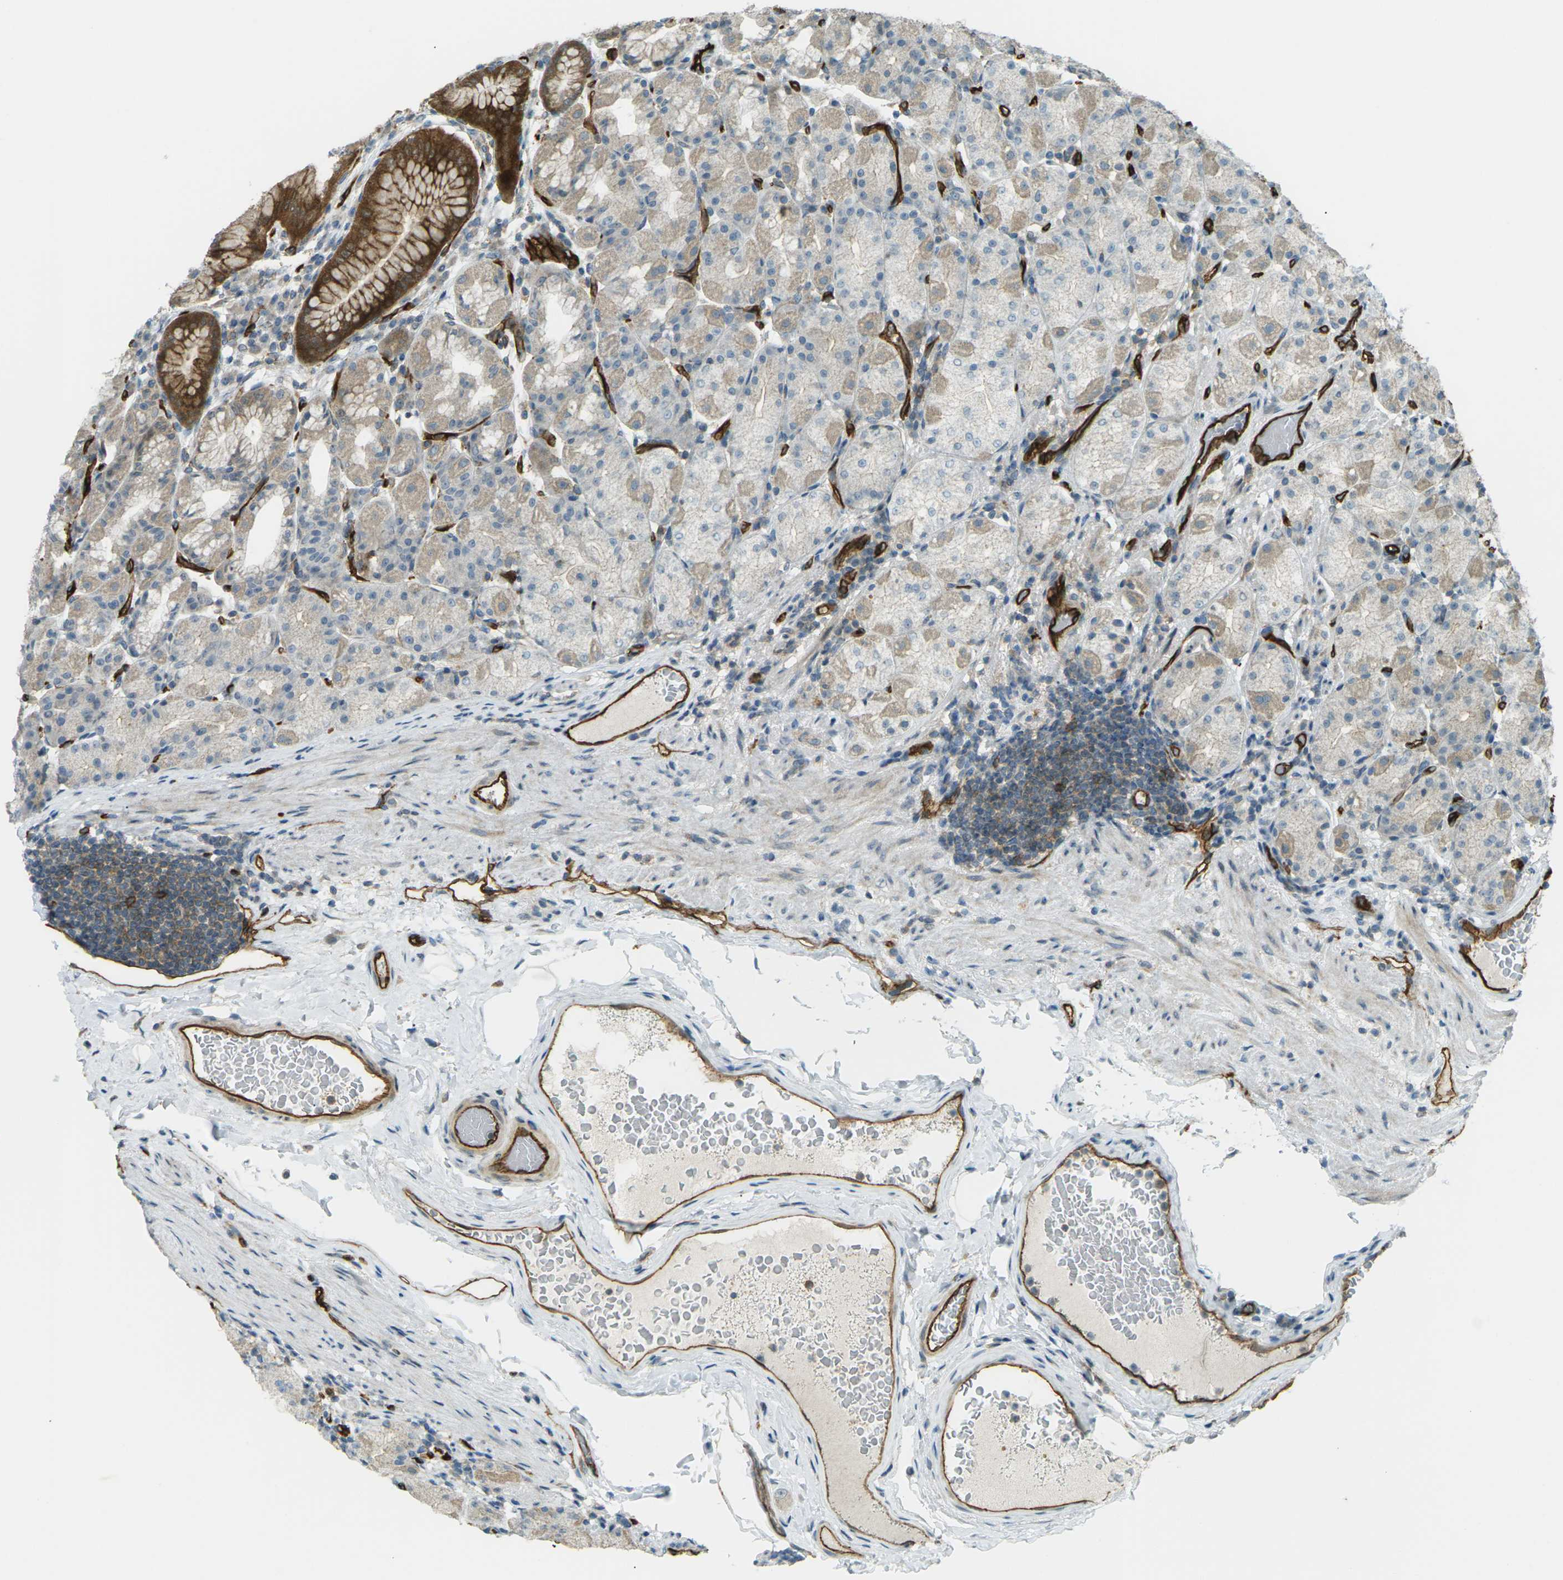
{"staining": {"intensity": "moderate", "quantity": "25%-75%", "location": "cytoplasmic/membranous"}, "tissue": "stomach", "cell_type": "Glandular cells", "image_type": "normal", "snomed": [{"axis": "morphology", "description": "Normal tissue, NOS"}, {"axis": "topography", "description": "Stomach, upper"}], "caption": "Protein analysis of normal stomach displays moderate cytoplasmic/membranous staining in about 25%-75% of glandular cells.", "gene": "S1PR1", "patient": {"sex": "male", "age": 68}}